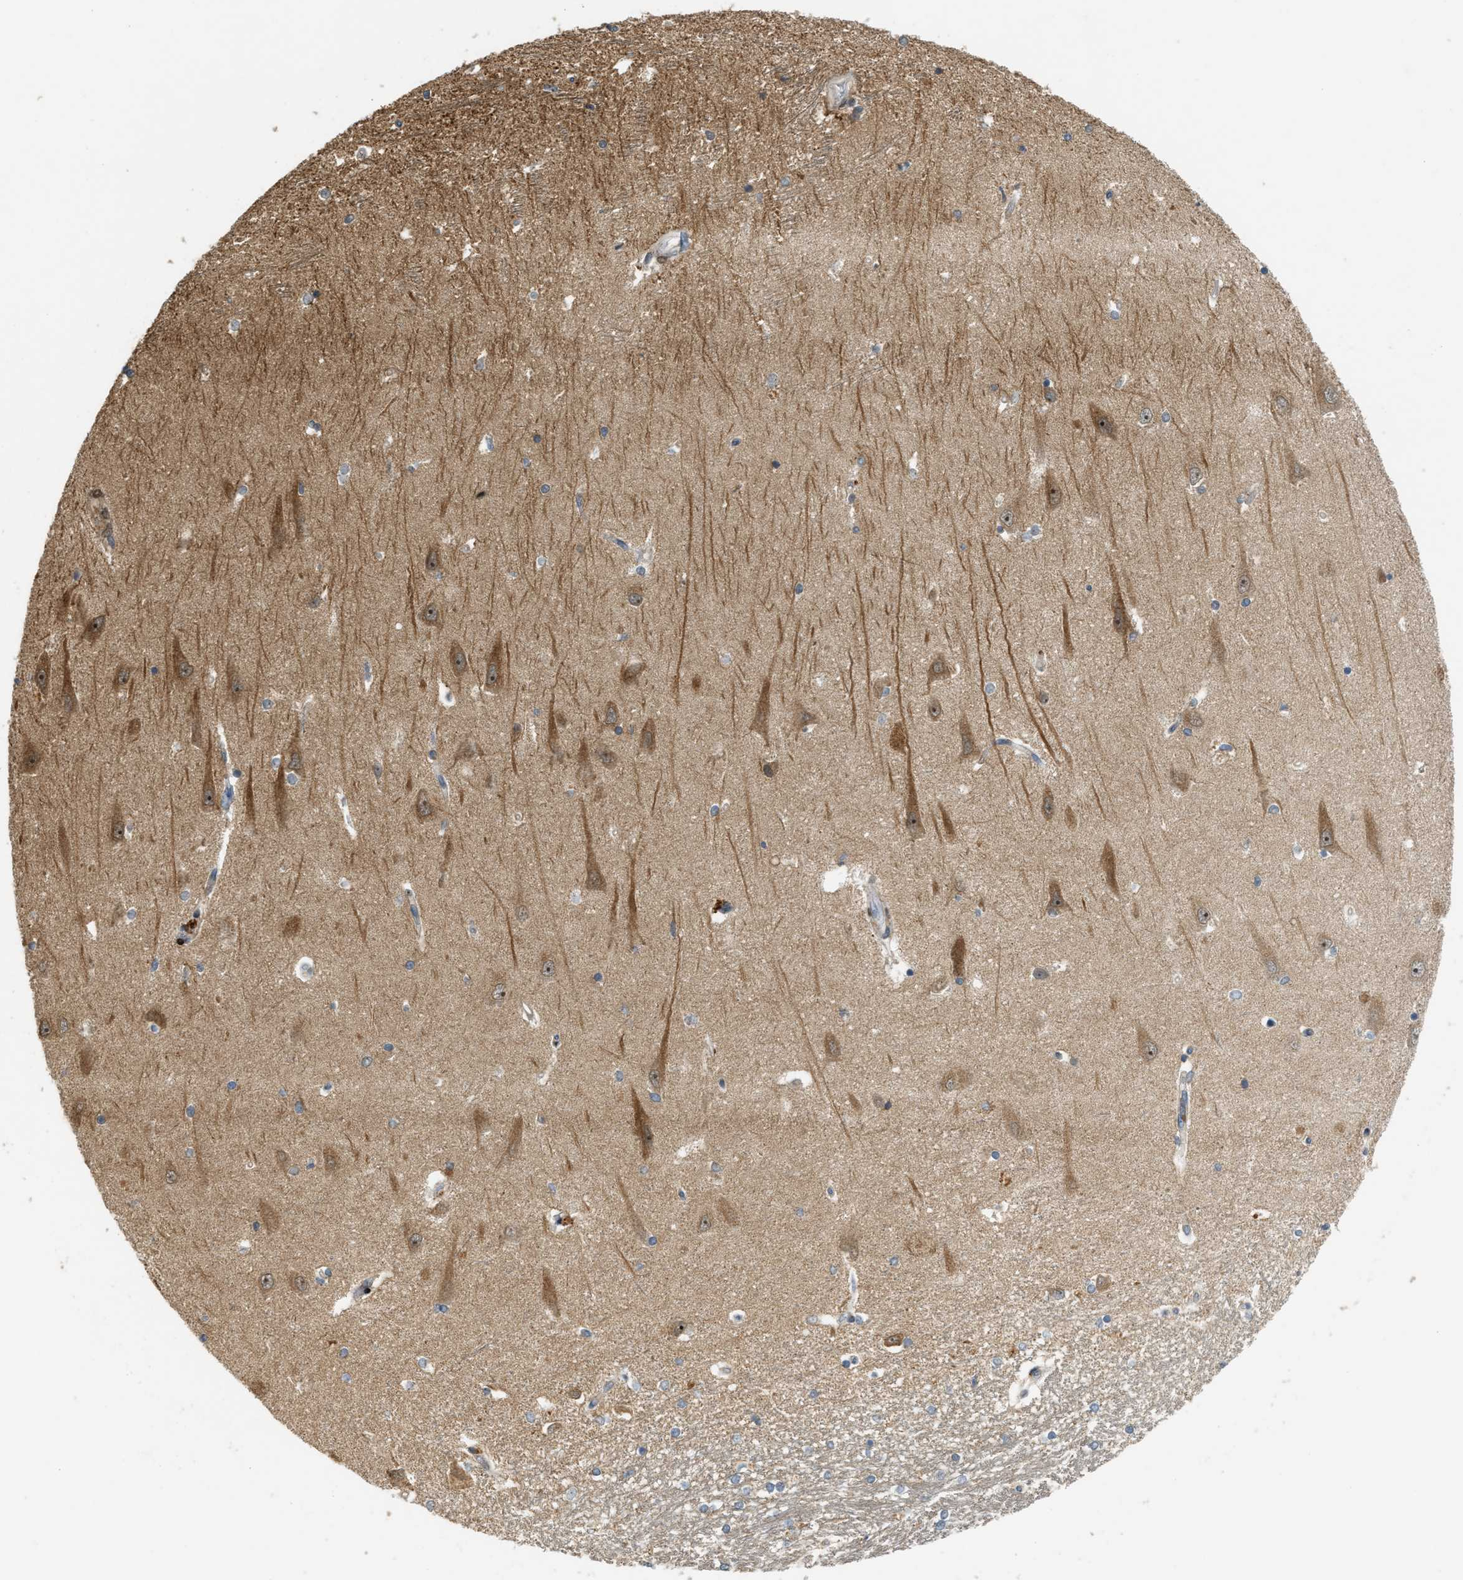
{"staining": {"intensity": "negative", "quantity": "none", "location": "none"}, "tissue": "hippocampus", "cell_type": "Glial cells", "image_type": "normal", "snomed": [{"axis": "morphology", "description": "Normal tissue, NOS"}, {"axis": "topography", "description": "Hippocampus"}], "caption": "Immunohistochemistry (IHC) of unremarkable hippocampus reveals no staining in glial cells.", "gene": "TRAPPC14", "patient": {"sex": "male", "age": 45}}